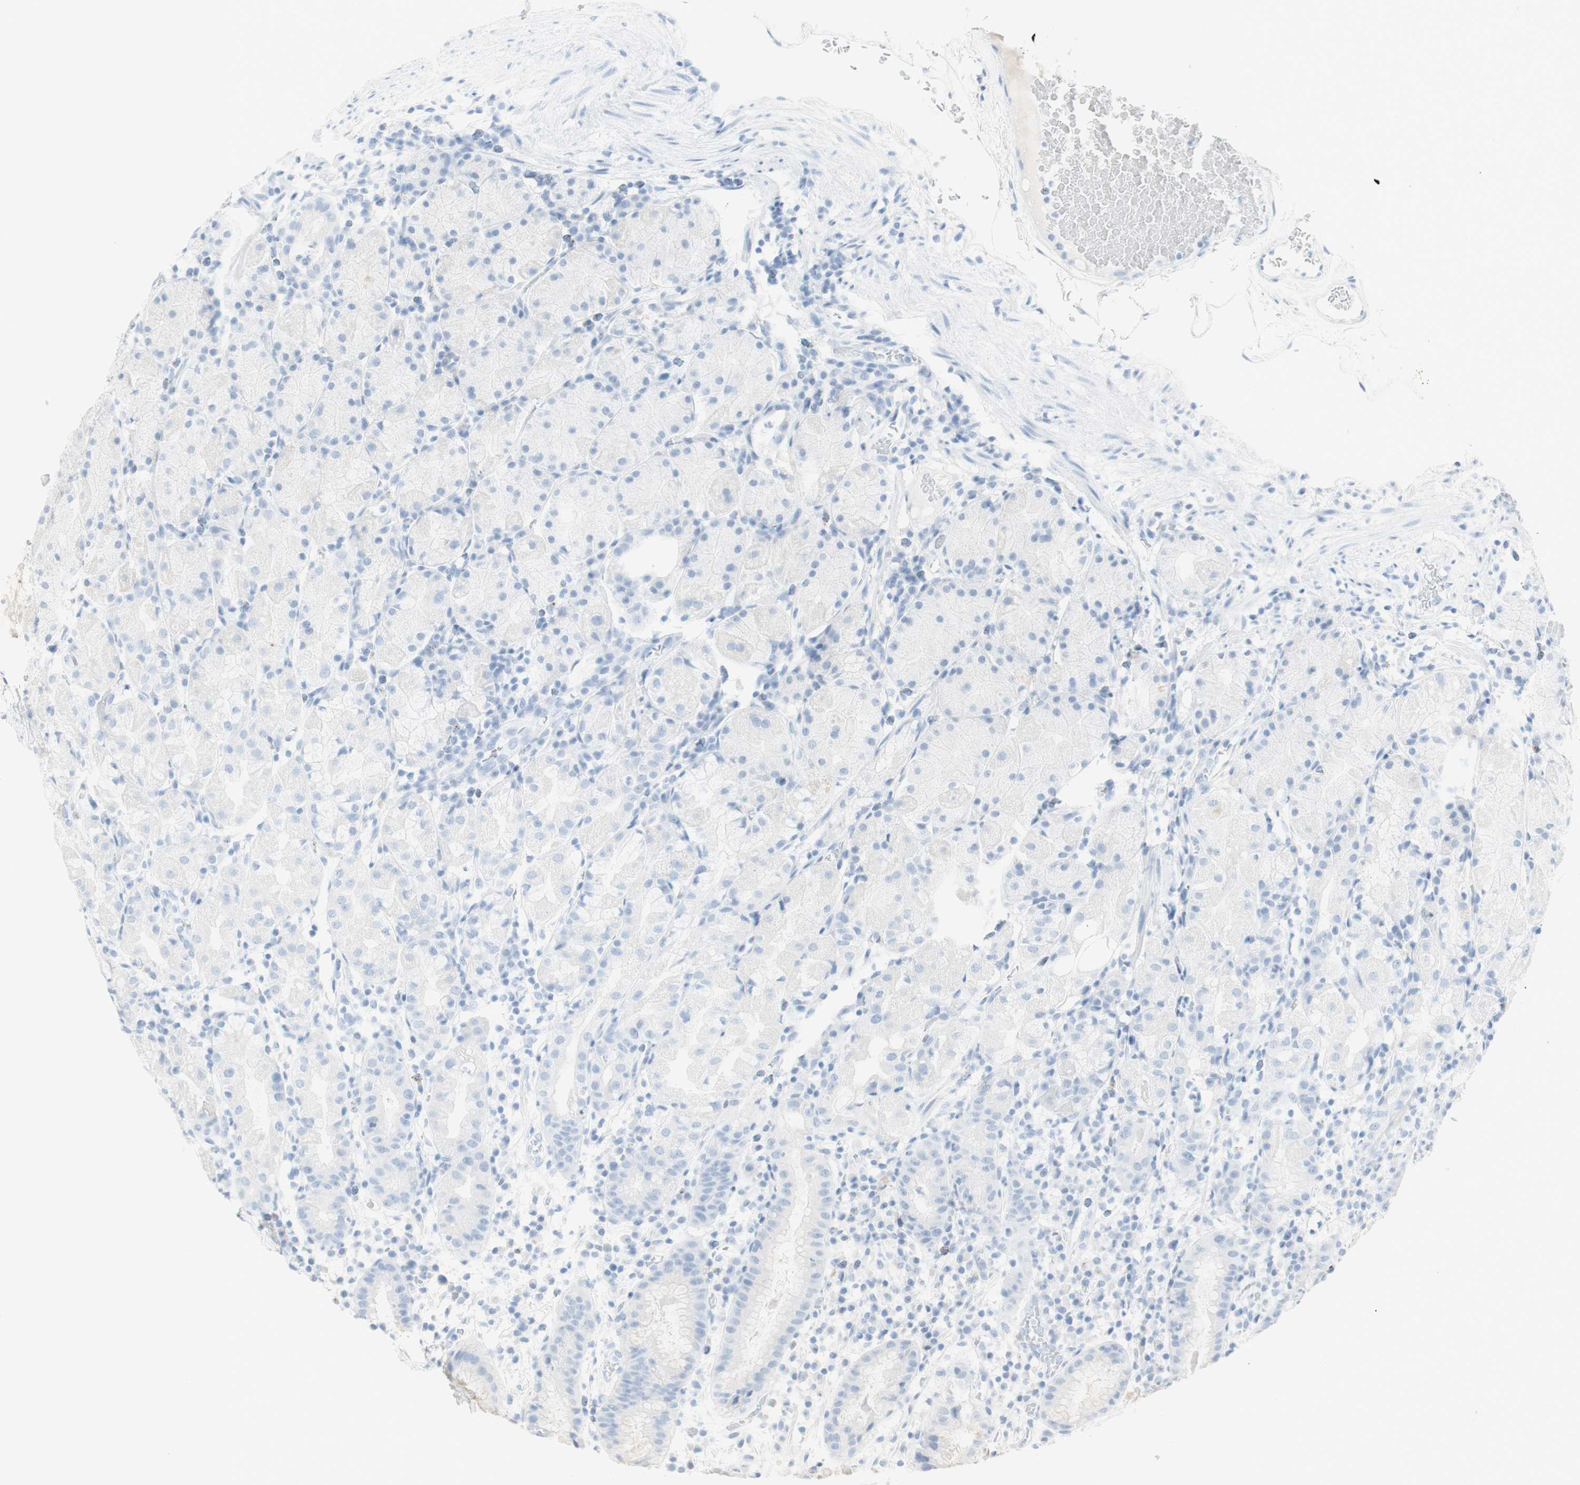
{"staining": {"intensity": "negative", "quantity": "none", "location": "none"}, "tissue": "stomach", "cell_type": "Glandular cells", "image_type": "normal", "snomed": [{"axis": "morphology", "description": "Normal tissue, NOS"}, {"axis": "topography", "description": "Stomach"}, {"axis": "topography", "description": "Stomach, lower"}], "caption": "The histopathology image shows no significant positivity in glandular cells of stomach. (IHC, brightfield microscopy, high magnification).", "gene": "NAPSA", "patient": {"sex": "female", "age": 75}}